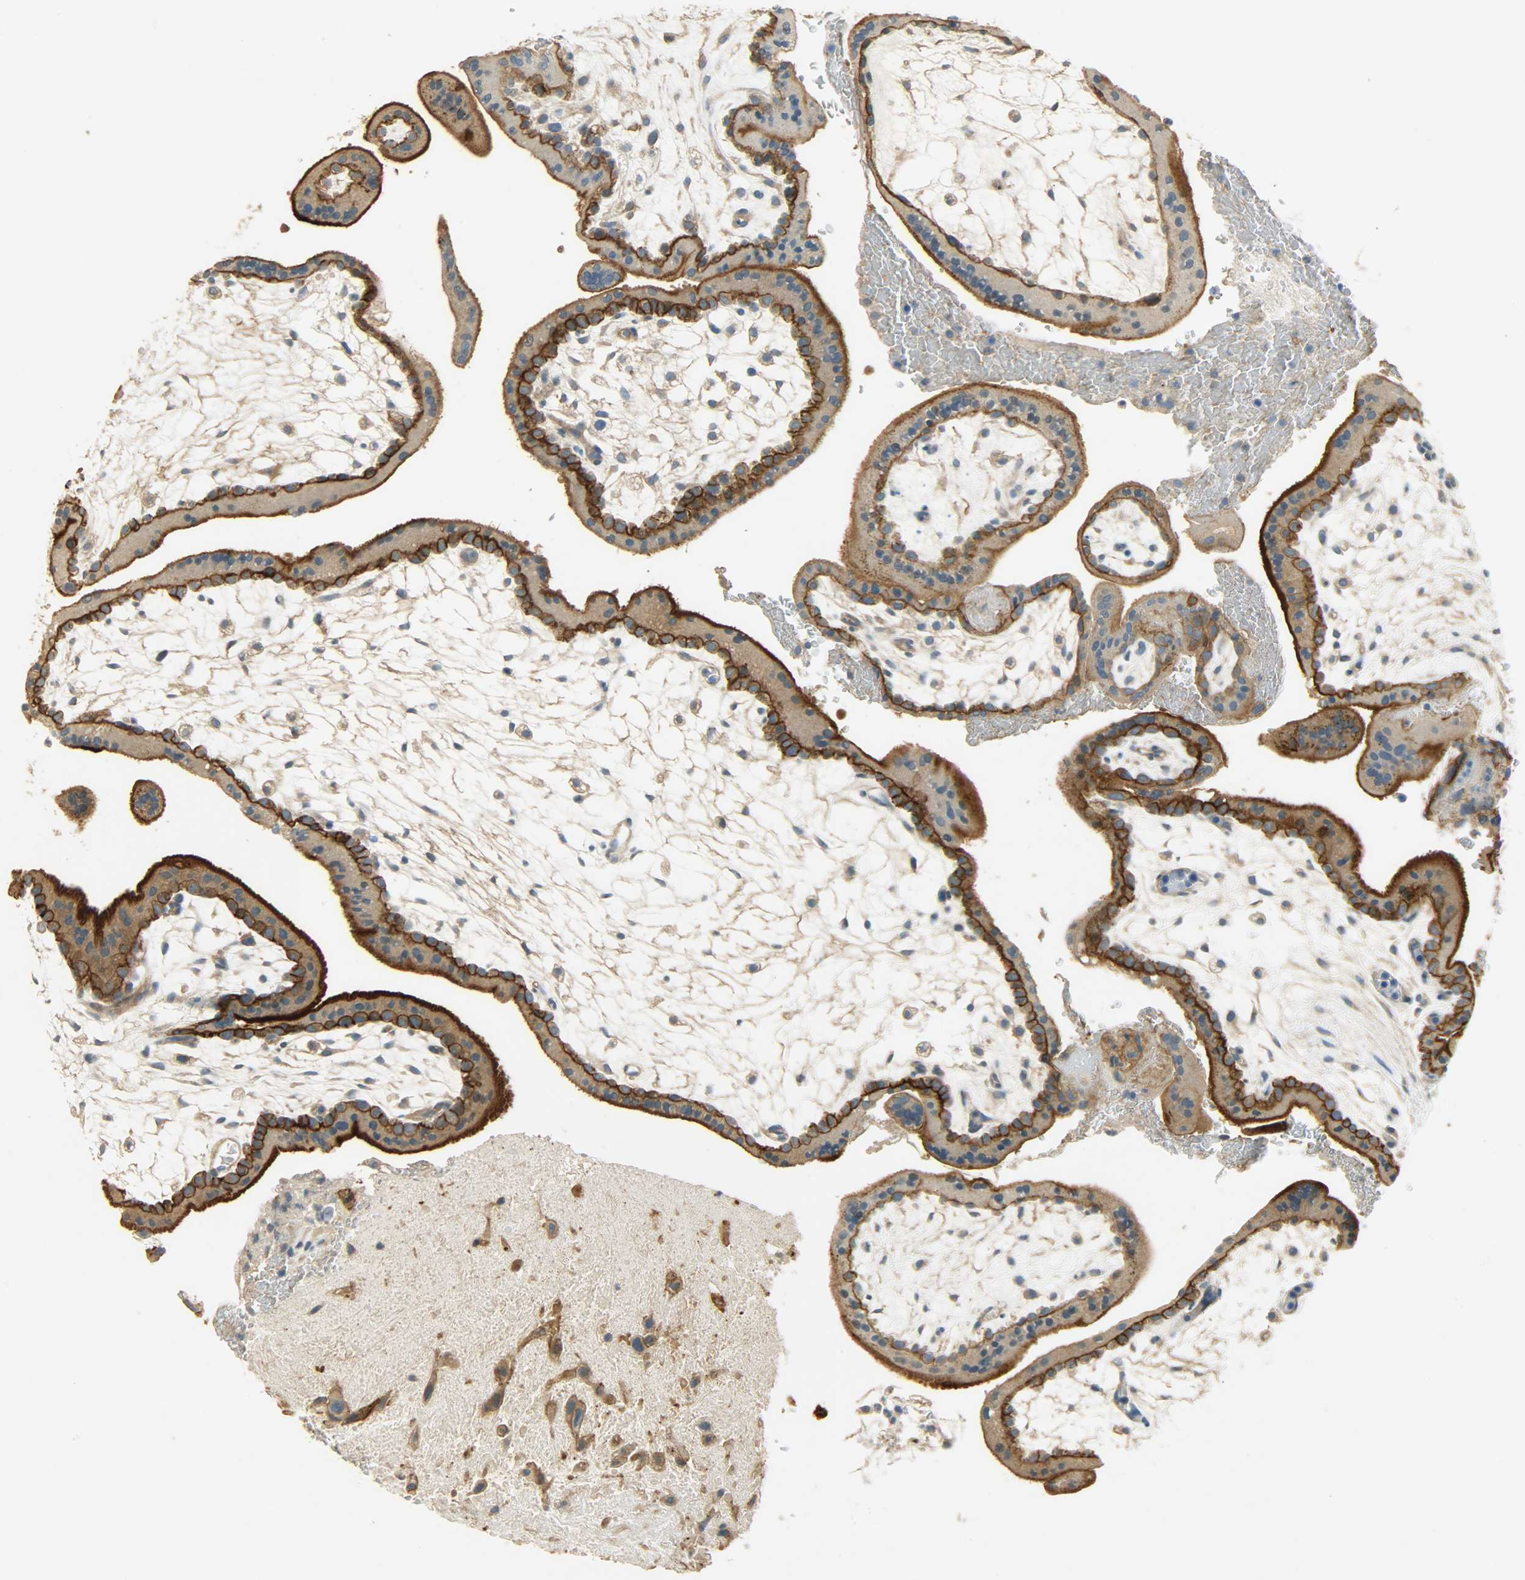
{"staining": {"intensity": "strong", "quantity": ">75%", "location": "cytoplasmic/membranous"}, "tissue": "placenta", "cell_type": "Decidual cells", "image_type": "normal", "snomed": [{"axis": "morphology", "description": "Normal tissue, NOS"}, {"axis": "topography", "description": "Placenta"}], "caption": "About >75% of decidual cells in benign human placenta display strong cytoplasmic/membranous protein expression as visualized by brown immunohistochemical staining.", "gene": "DSG2", "patient": {"sex": "female", "age": 35}}